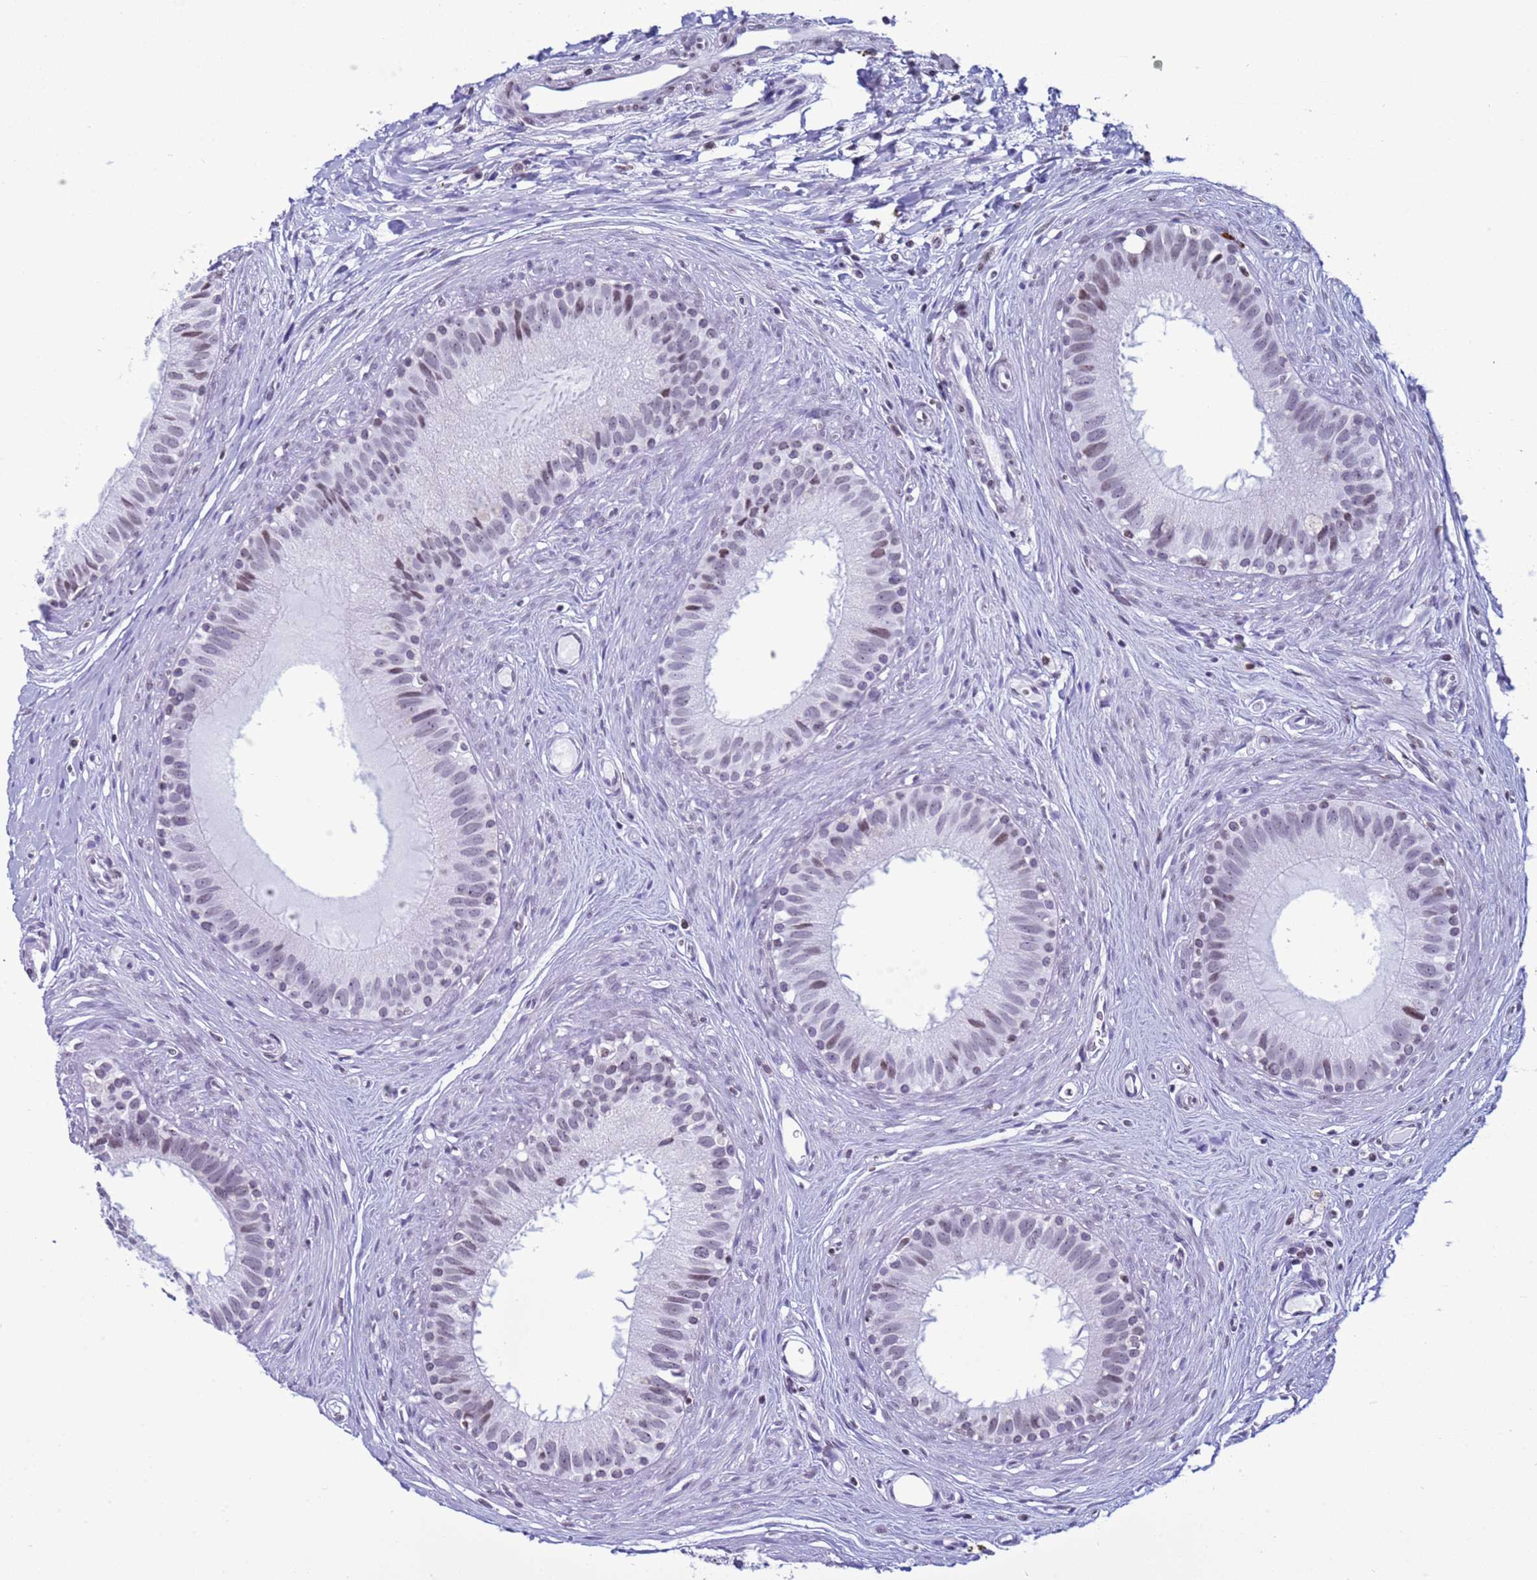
{"staining": {"intensity": "weak", "quantity": "25%-75%", "location": "nuclear"}, "tissue": "epididymis", "cell_type": "Glandular cells", "image_type": "normal", "snomed": [{"axis": "morphology", "description": "Normal tissue, NOS"}, {"axis": "topography", "description": "Epididymis"}], "caption": "IHC photomicrograph of benign human epididymis stained for a protein (brown), which shows low levels of weak nuclear positivity in approximately 25%-75% of glandular cells.", "gene": "H4C11", "patient": {"sex": "male", "age": 80}}